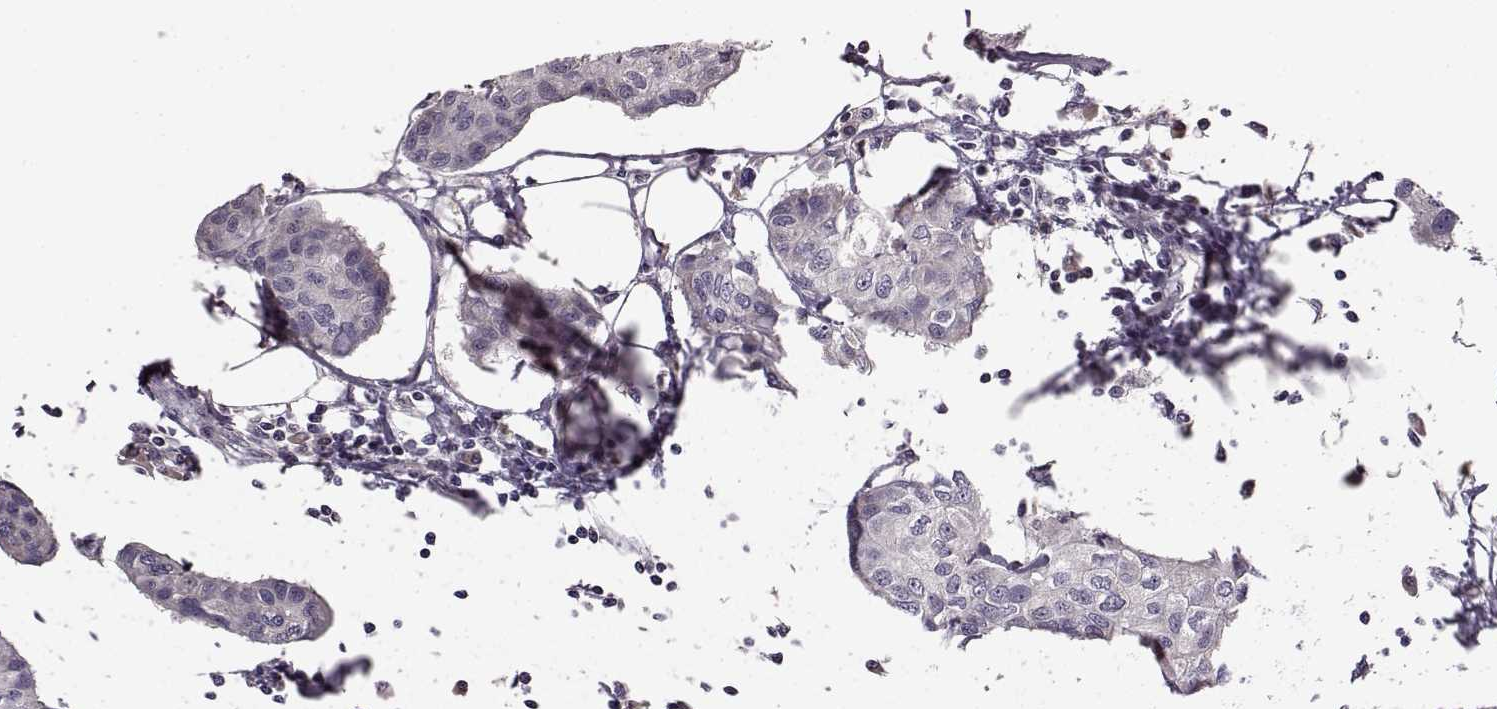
{"staining": {"intensity": "negative", "quantity": "none", "location": "none"}, "tissue": "breast cancer", "cell_type": "Tumor cells", "image_type": "cancer", "snomed": [{"axis": "morphology", "description": "Duct carcinoma"}, {"axis": "topography", "description": "Breast"}], "caption": "There is no significant expression in tumor cells of breast cancer.", "gene": "ADGRG2", "patient": {"sex": "female", "age": 80}}